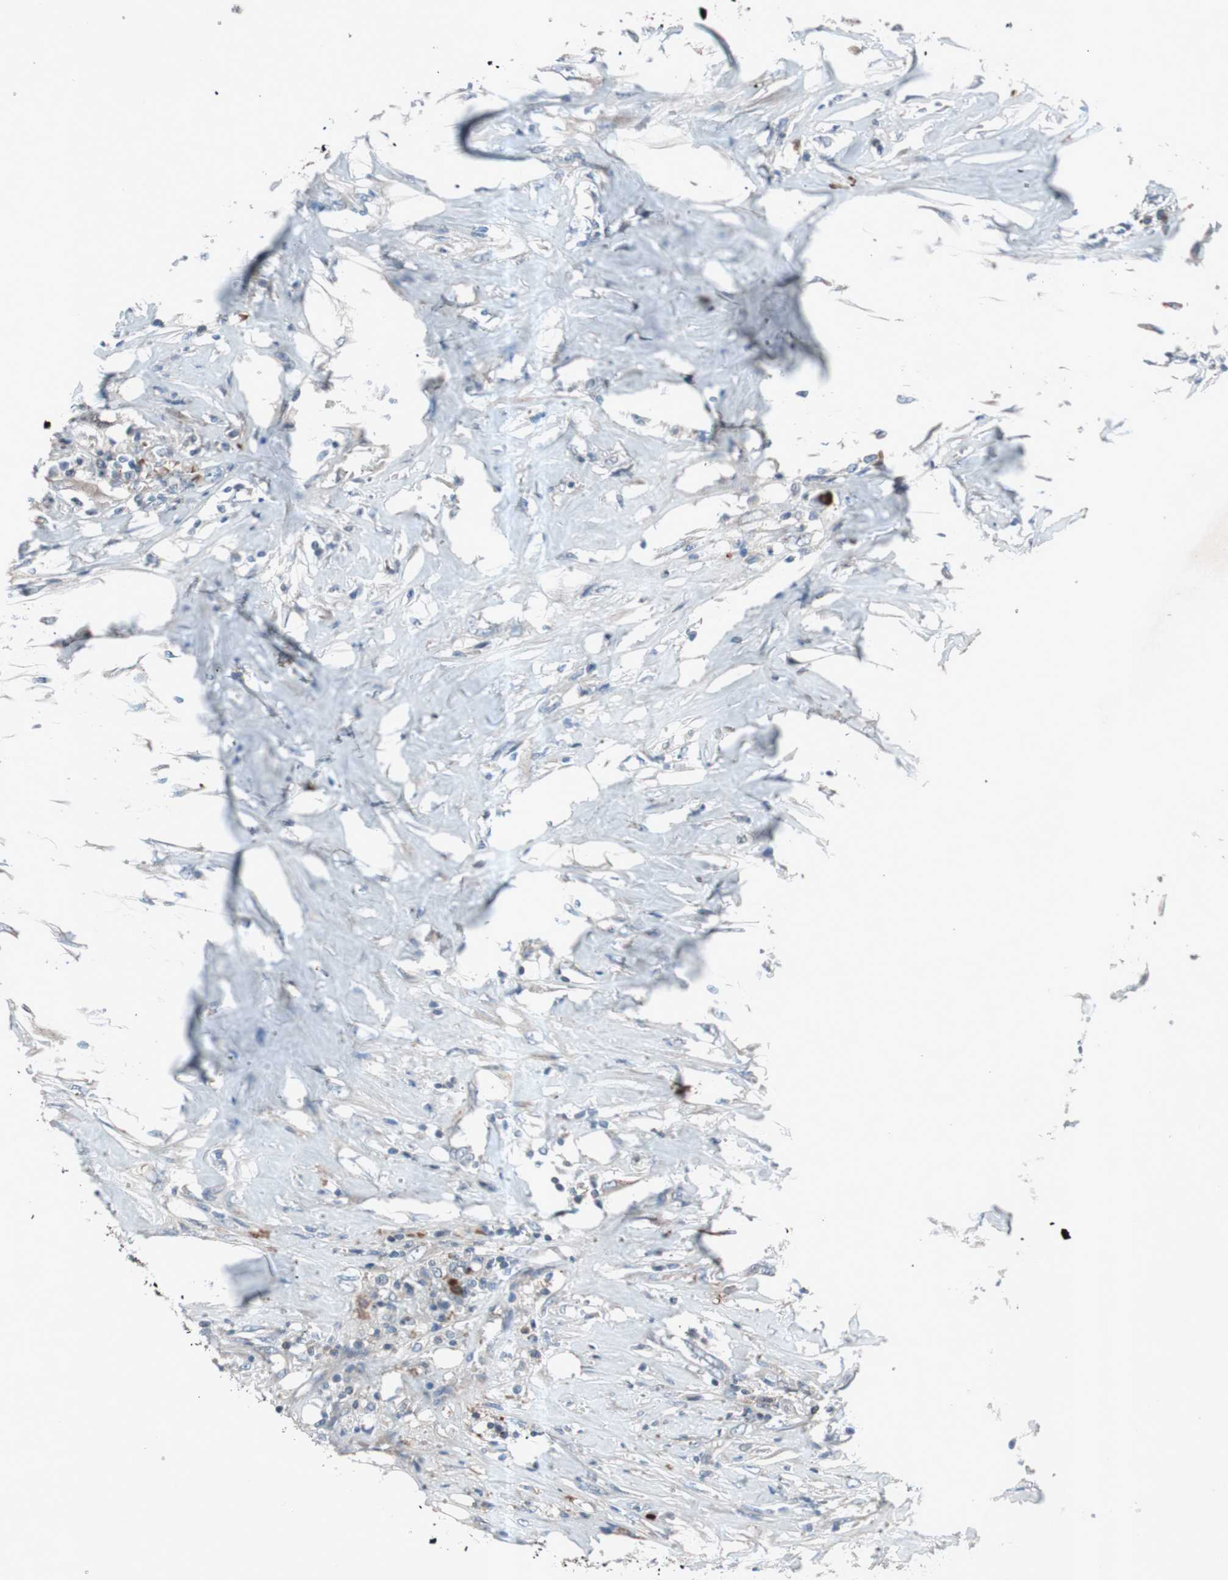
{"staining": {"intensity": "weak", "quantity": "<25%", "location": "cytoplasmic/membranous"}, "tissue": "colorectal cancer", "cell_type": "Tumor cells", "image_type": "cancer", "snomed": [{"axis": "morphology", "description": "Adenocarcinoma, NOS"}, {"axis": "topography", "description": "Rectum"}], "caption": "High magnification brightfield microscopy of adenocarcinoma (colorectal) stained with DAB (3,3'-diaminobenzidine) (brown) and counterstained with hematoxylin (blue): tumor cells show no significant positivity.", "gene": "GRB7", "patient": {"sex": "male", "age": 55}}